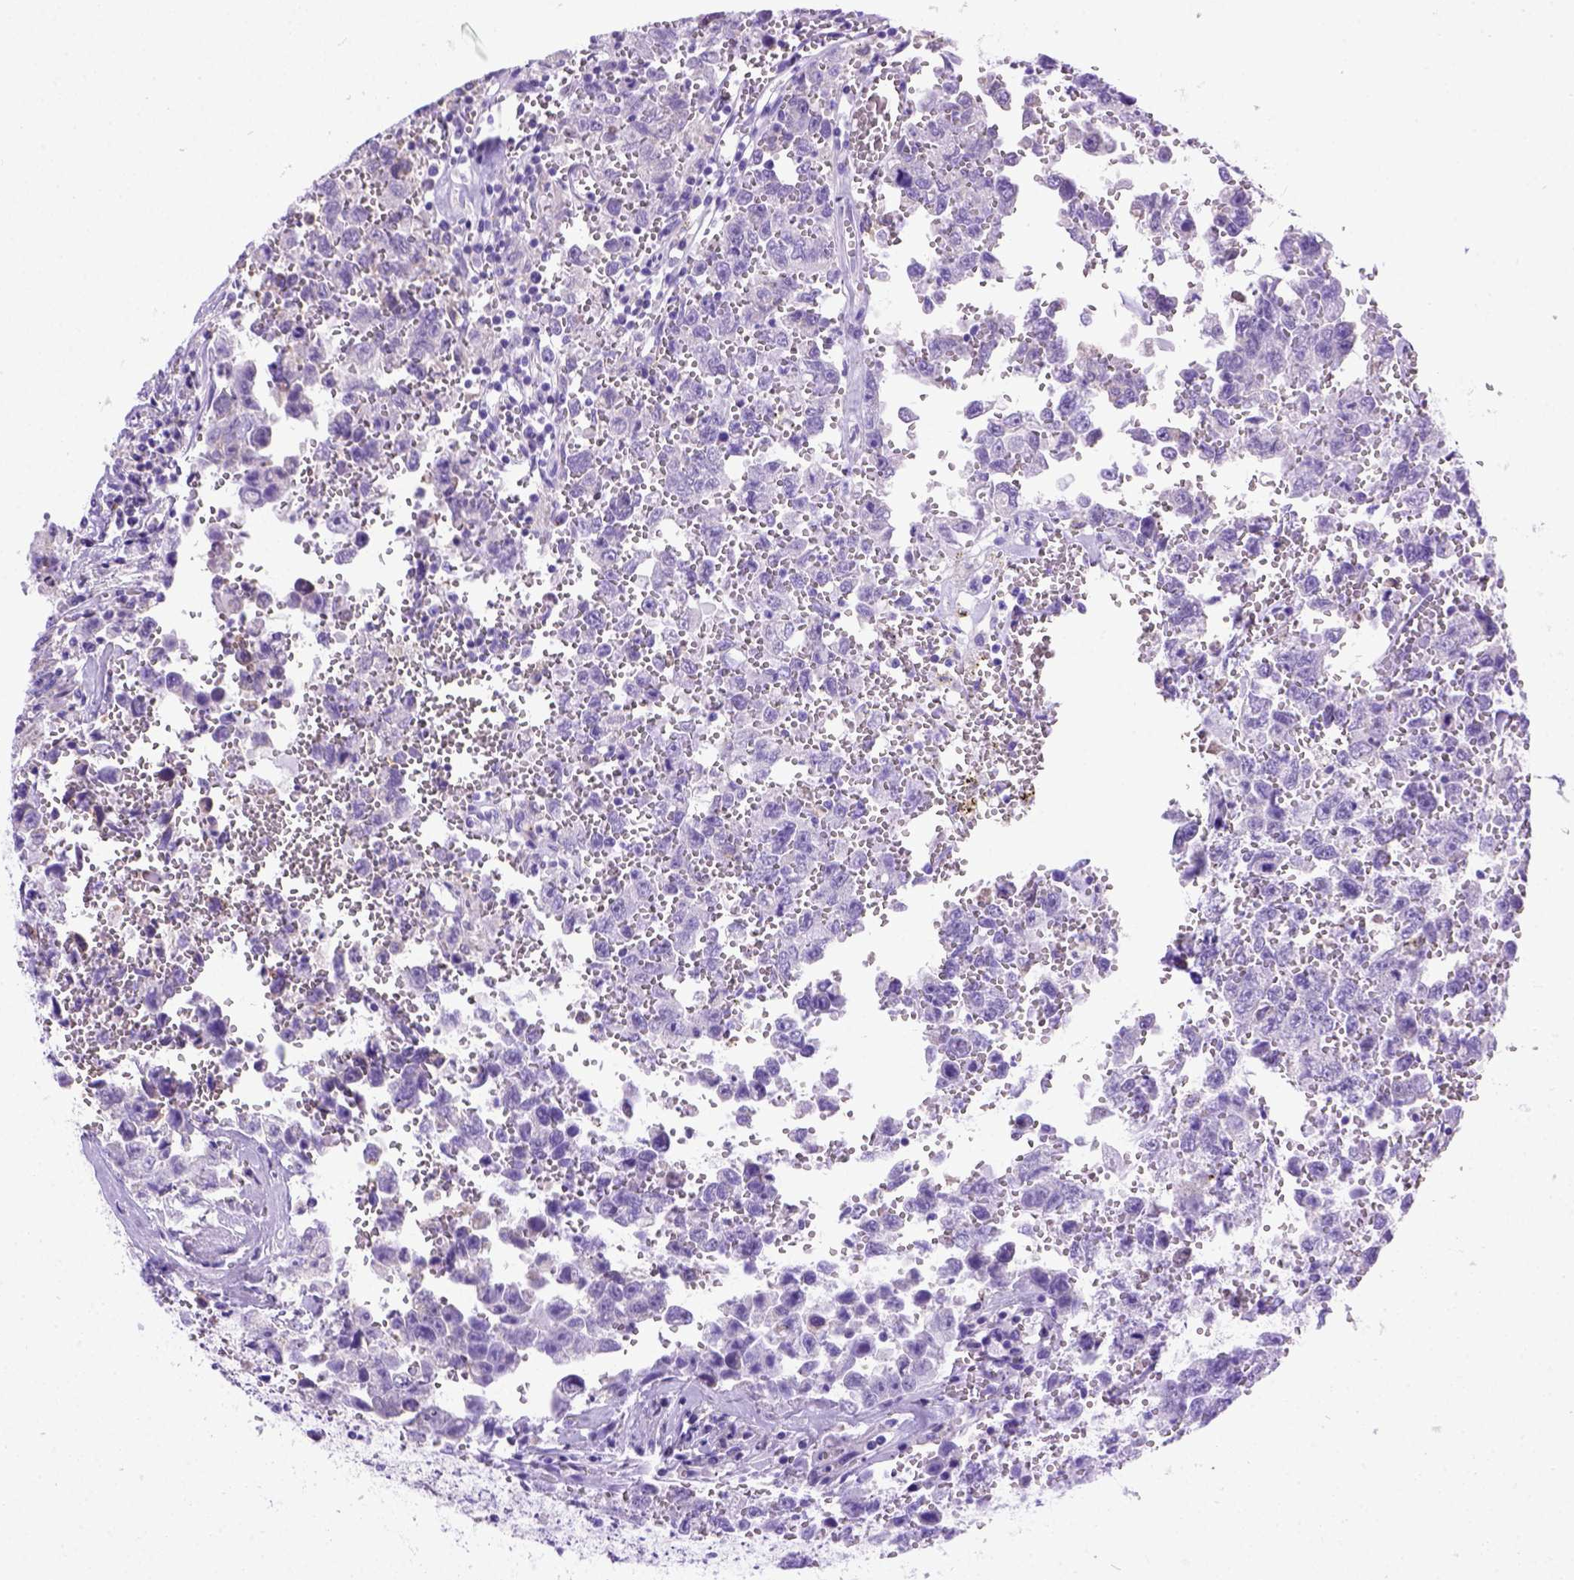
{"staining": {"intensity": "negative", "quantity": "none", "location": "none"}, "tissue": "testis cancer", "cell_type": "Tumor cells", "image_type": "cancer", "snomed": [{"axis": "morphology", "description": "Carcinoma, Embryonal, NOS"}, {"axis": "topography", "description": "Testis"}], "caption": "There is no significant staining in tumor cells of testis embryonal carcinoma. (DAB (3,3'-diaminobenzidine) IHC, high magnification).", "gene": "ODAD3", "patient": {"sex": "male", "age": 36}}